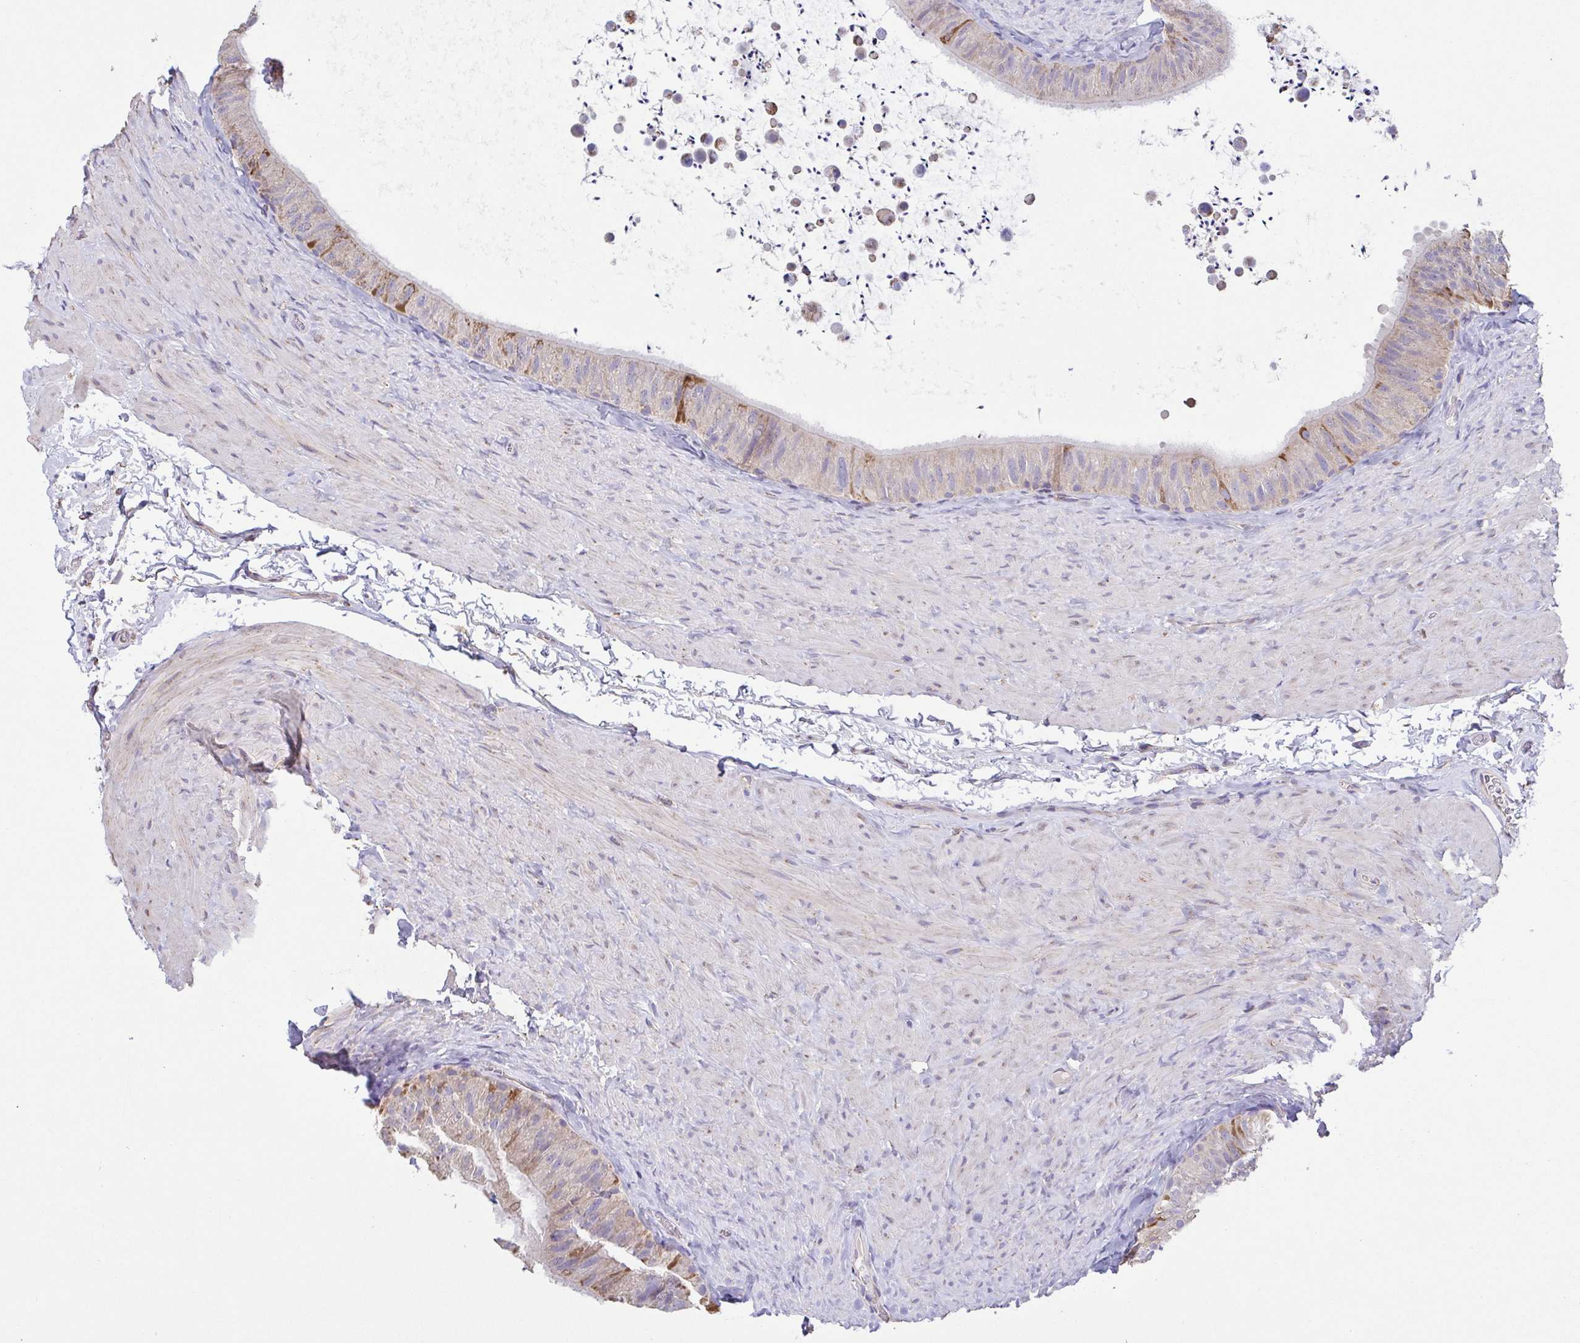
{"staining": {"intensity": "moderate", "quantity": "<25%", "location": "cytoplasmic/membranous"}, "tissue": "epididymis", "cell_type": "Glandular cells", "image_type": "normal", "snomed": [{"axis": "morphology", "description": "Normal tissue, NOS"}, {"axis": "topography", "description": "Epididymis, spermatic cord, NOS"}, {"axis": "topography", "description": "Epididymis"}], "caption": "The immunohistochemical stain shows moderate cytoplasmic/membranous staining in glandular cells of normal epididymis.", "gene": "GINM1", "patient": {"sex": "male", "age": 31}}